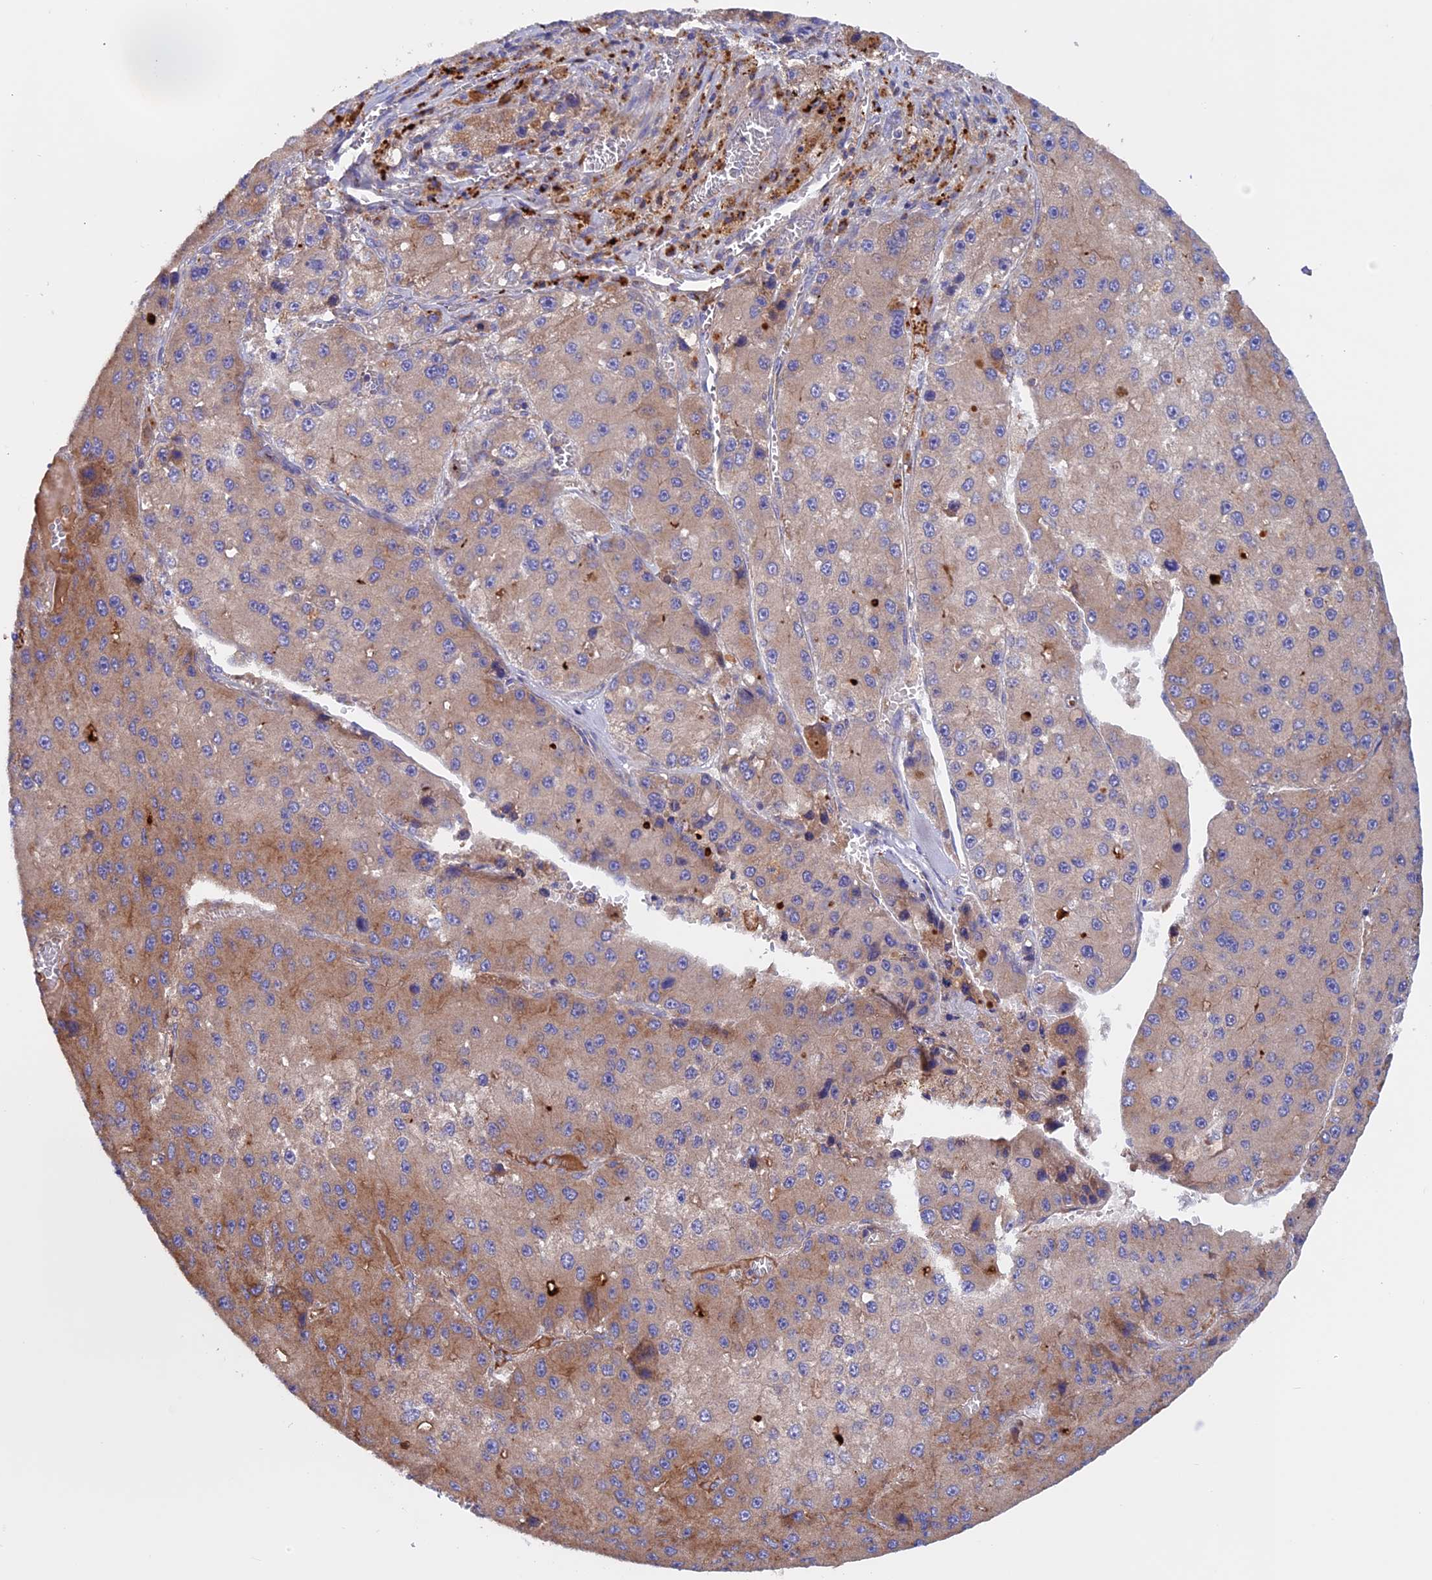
{"staining": {"intensity": "moderate", "quantity": "25%-75%", "location": "cytoplasmic/membranous"}, "tissue": "liver cancer", "cell_type": "Tumor cells", "image_type": "cancer", "snomed": [{"axis": "morphology", "description": "Carcinoma, Hepatocellular, NOS"}, {"axis": "topography", "description": "Liver"}], "caption": "Tumor cells show medium levels of moderate cytoplasmic/membranous staining in about 25%-75% of cells in human liver cancer (hepatocellular carcinoma).", "gene": "PTPN9", "patient": {"sex": "female", "age": 73}}